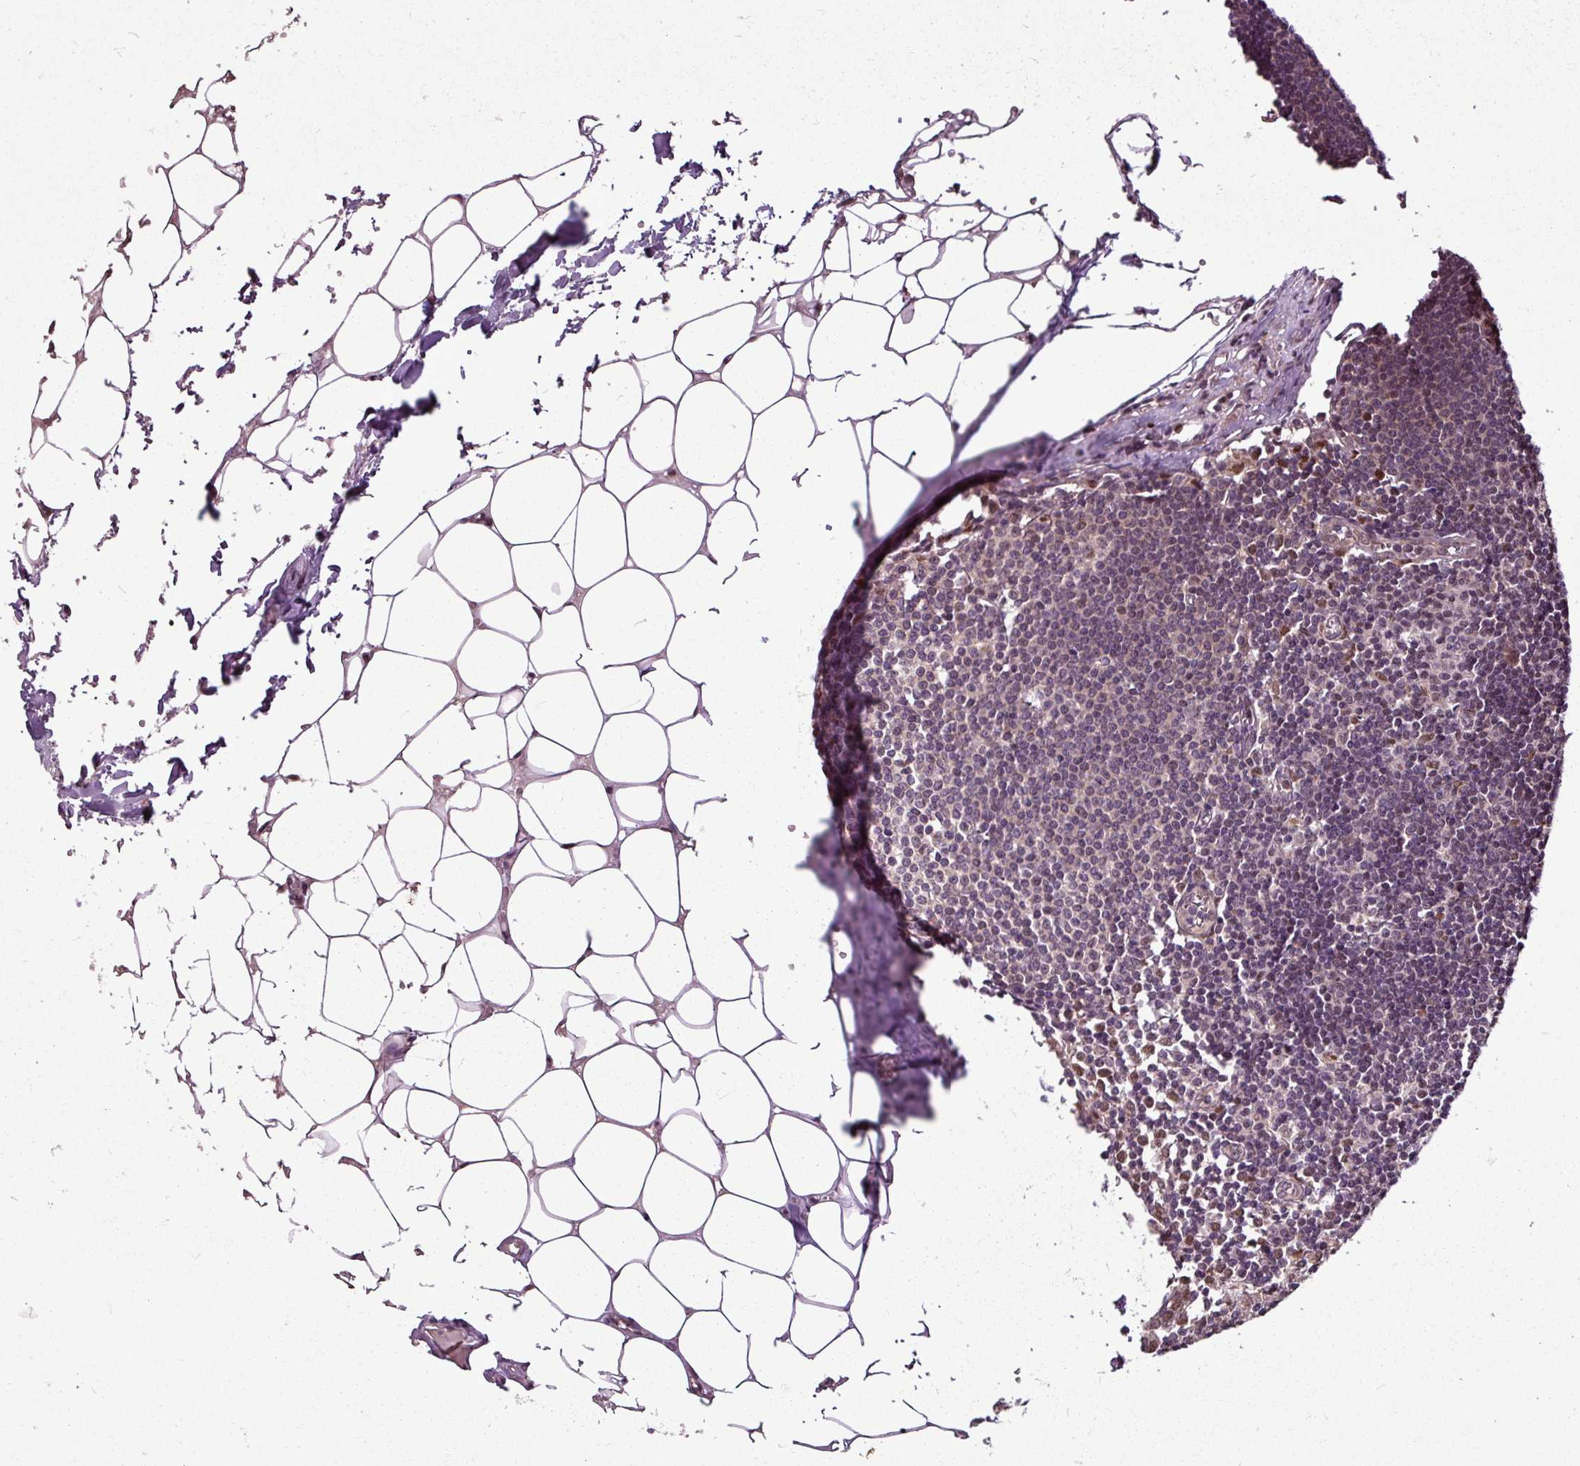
{"staining": {"intensity": "weak", "quantity": "<25%", "location": "cytoplasmic/membranous"}, "tissue": "lymph node", "cell_type": "Non-germinal center cells", "image_type": "normal", "snomed": [{"axis": "morphology", "description": "Normal tissue, NOS"}, {"axis": "topography", "description": "Lymph node"}], "caption": "A photomicrograph of human lymph node is negative for staining in non-germinal center cells. (IHC, brightfield microscopy, high magnification).", "gene": "SKIC2", "patient": {"sex": "female", "age": 42}}